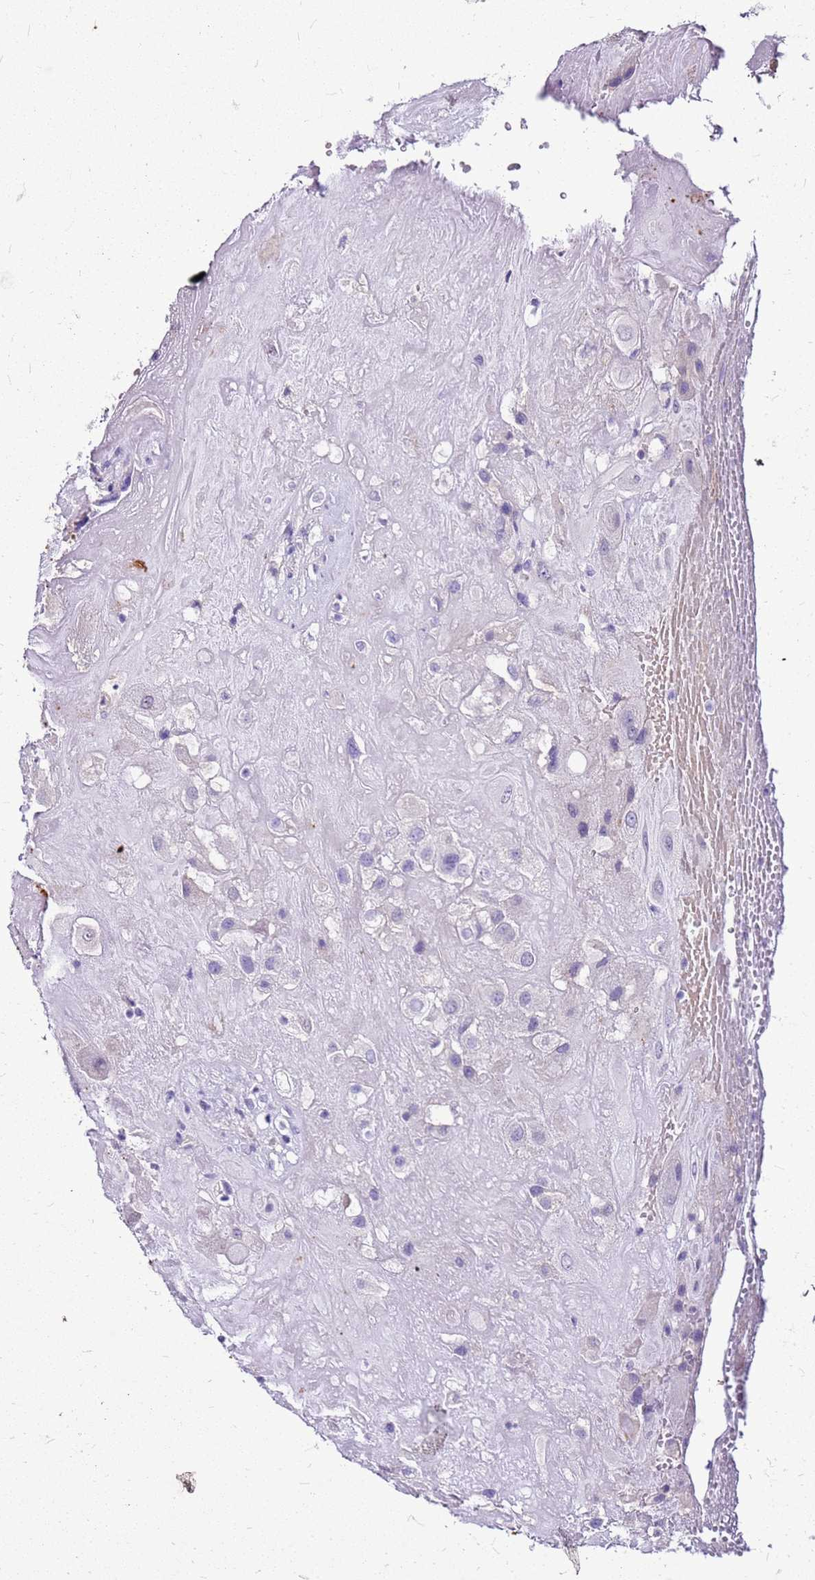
{"staining": {"intensity": "negative", "quantity": "none", "location": "none"}, "tissue": "placenta", "cell_type": "Decidual cells", "image_type": "normal", "snomed": [{"axis": "morphology", "description": "Normal tissue, NOS"}, {"axis": "topography", "description": "Placenta"}], "caption": "Immunohistochemistry (IHC) photomicrograph of normal placenta: human placenta stained with DAB (3,3'-diaminobenzidine) demonstrates no significant protein positivity in decidual cells. Nuclei are stained in blue.", "gene": "DCDC2B", "patient": {"sex": "female", "age": 32}}